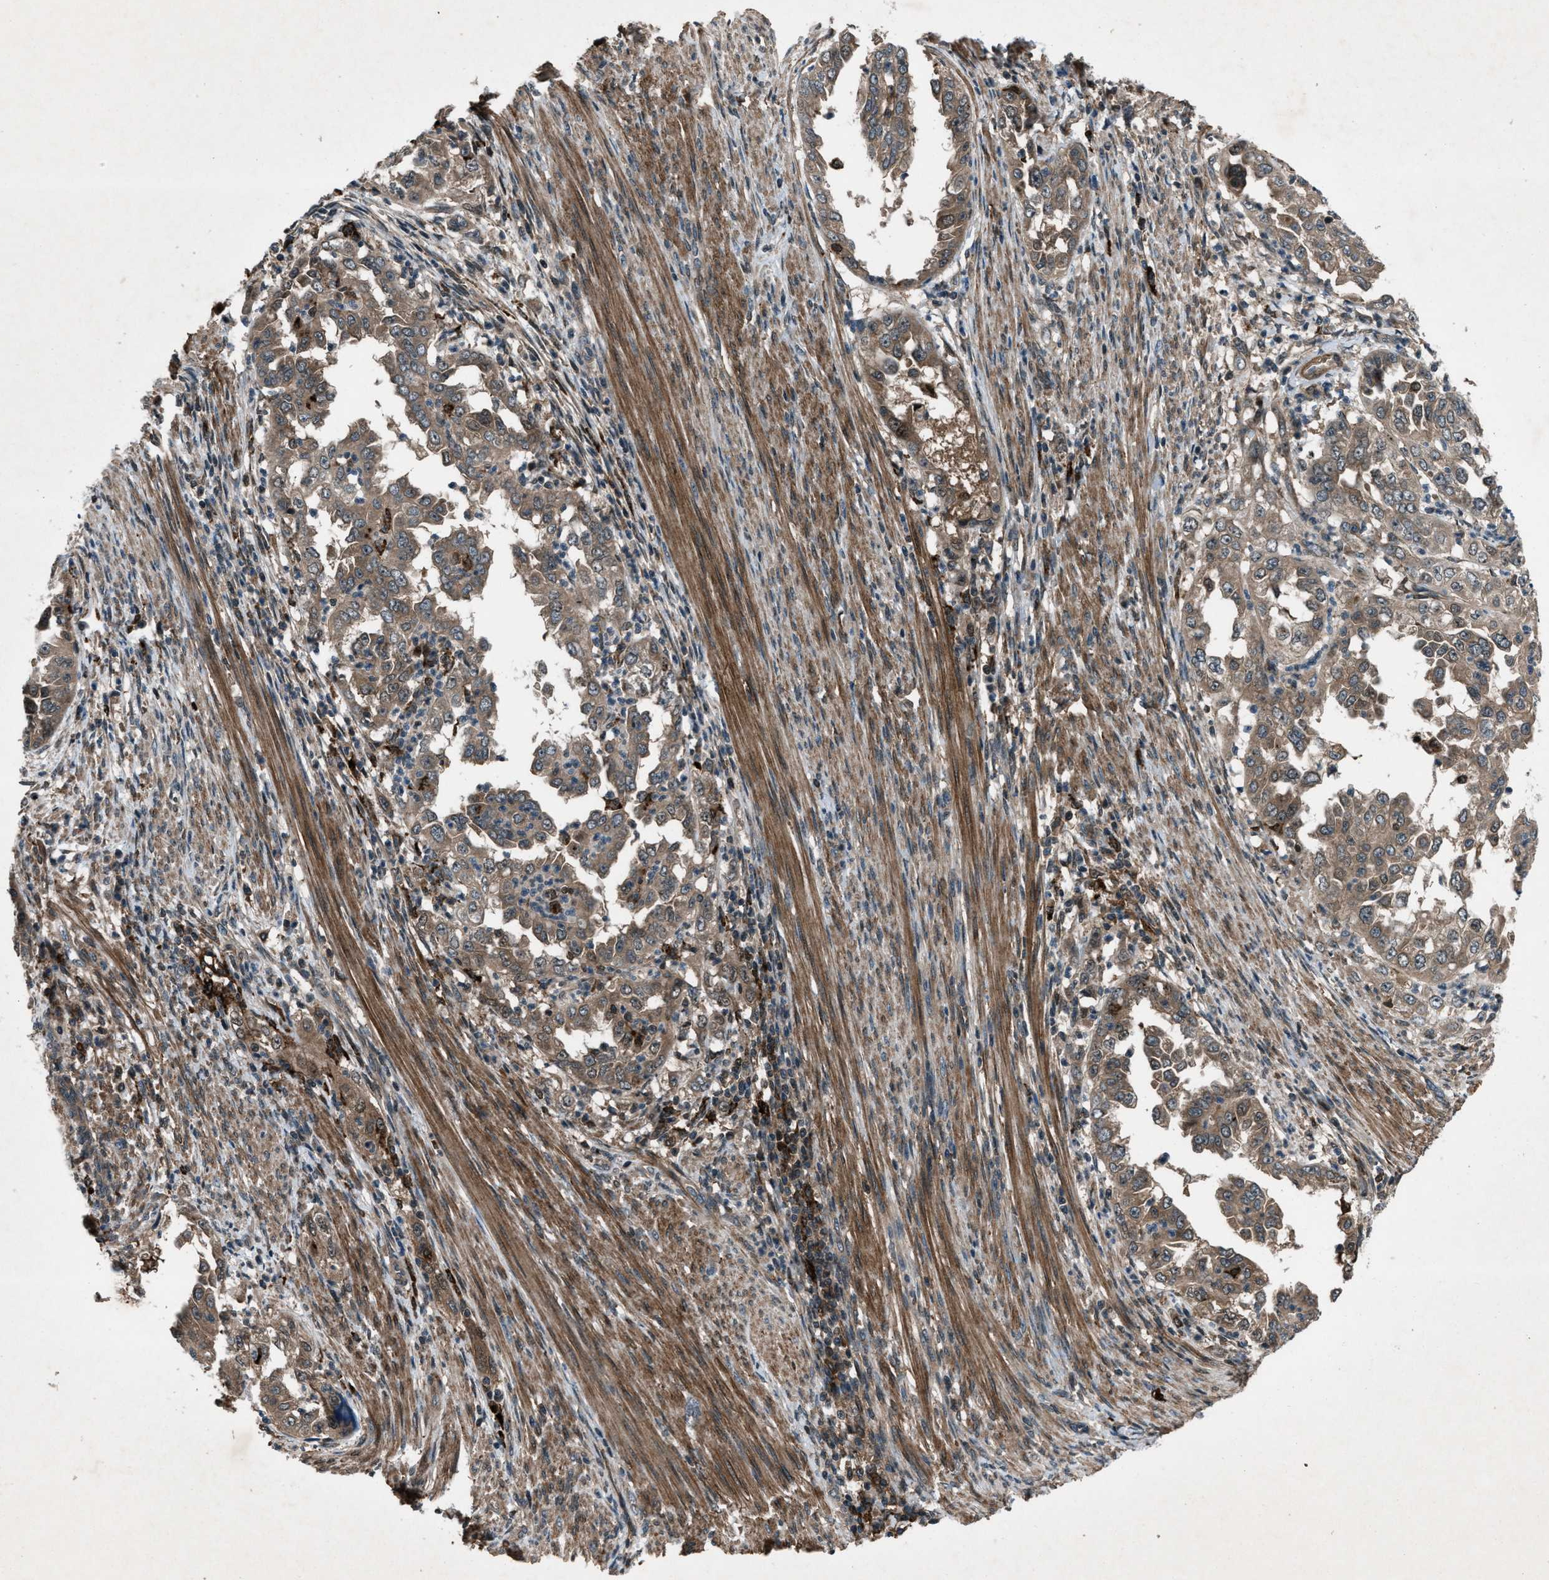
{"staining": {"intensity": "moderate", "quantity": ">75%", "location": "cytoplasmic/membranous"}, "tissue": "endometrial cancer", "cell_type": "Tumor cells", "image_type": "cancer", "snomed": [{"axis": "morphology", "description": "Adenocarcinoma, NOS"}, {"axis": "topography", "description": "Endometrium"}], "caption": "Immunohistochemical staining of human endometrial cancer (adenocarcinoma) displays medium levels of moderate cytoplasmic/membranous protein staining in about >75% of tumor cells. (brown staining indicates protein expression, while blue staining denotes nuclei).", "gene": "EPSTI1", "patient": {"sex": "female", "age": 85}}